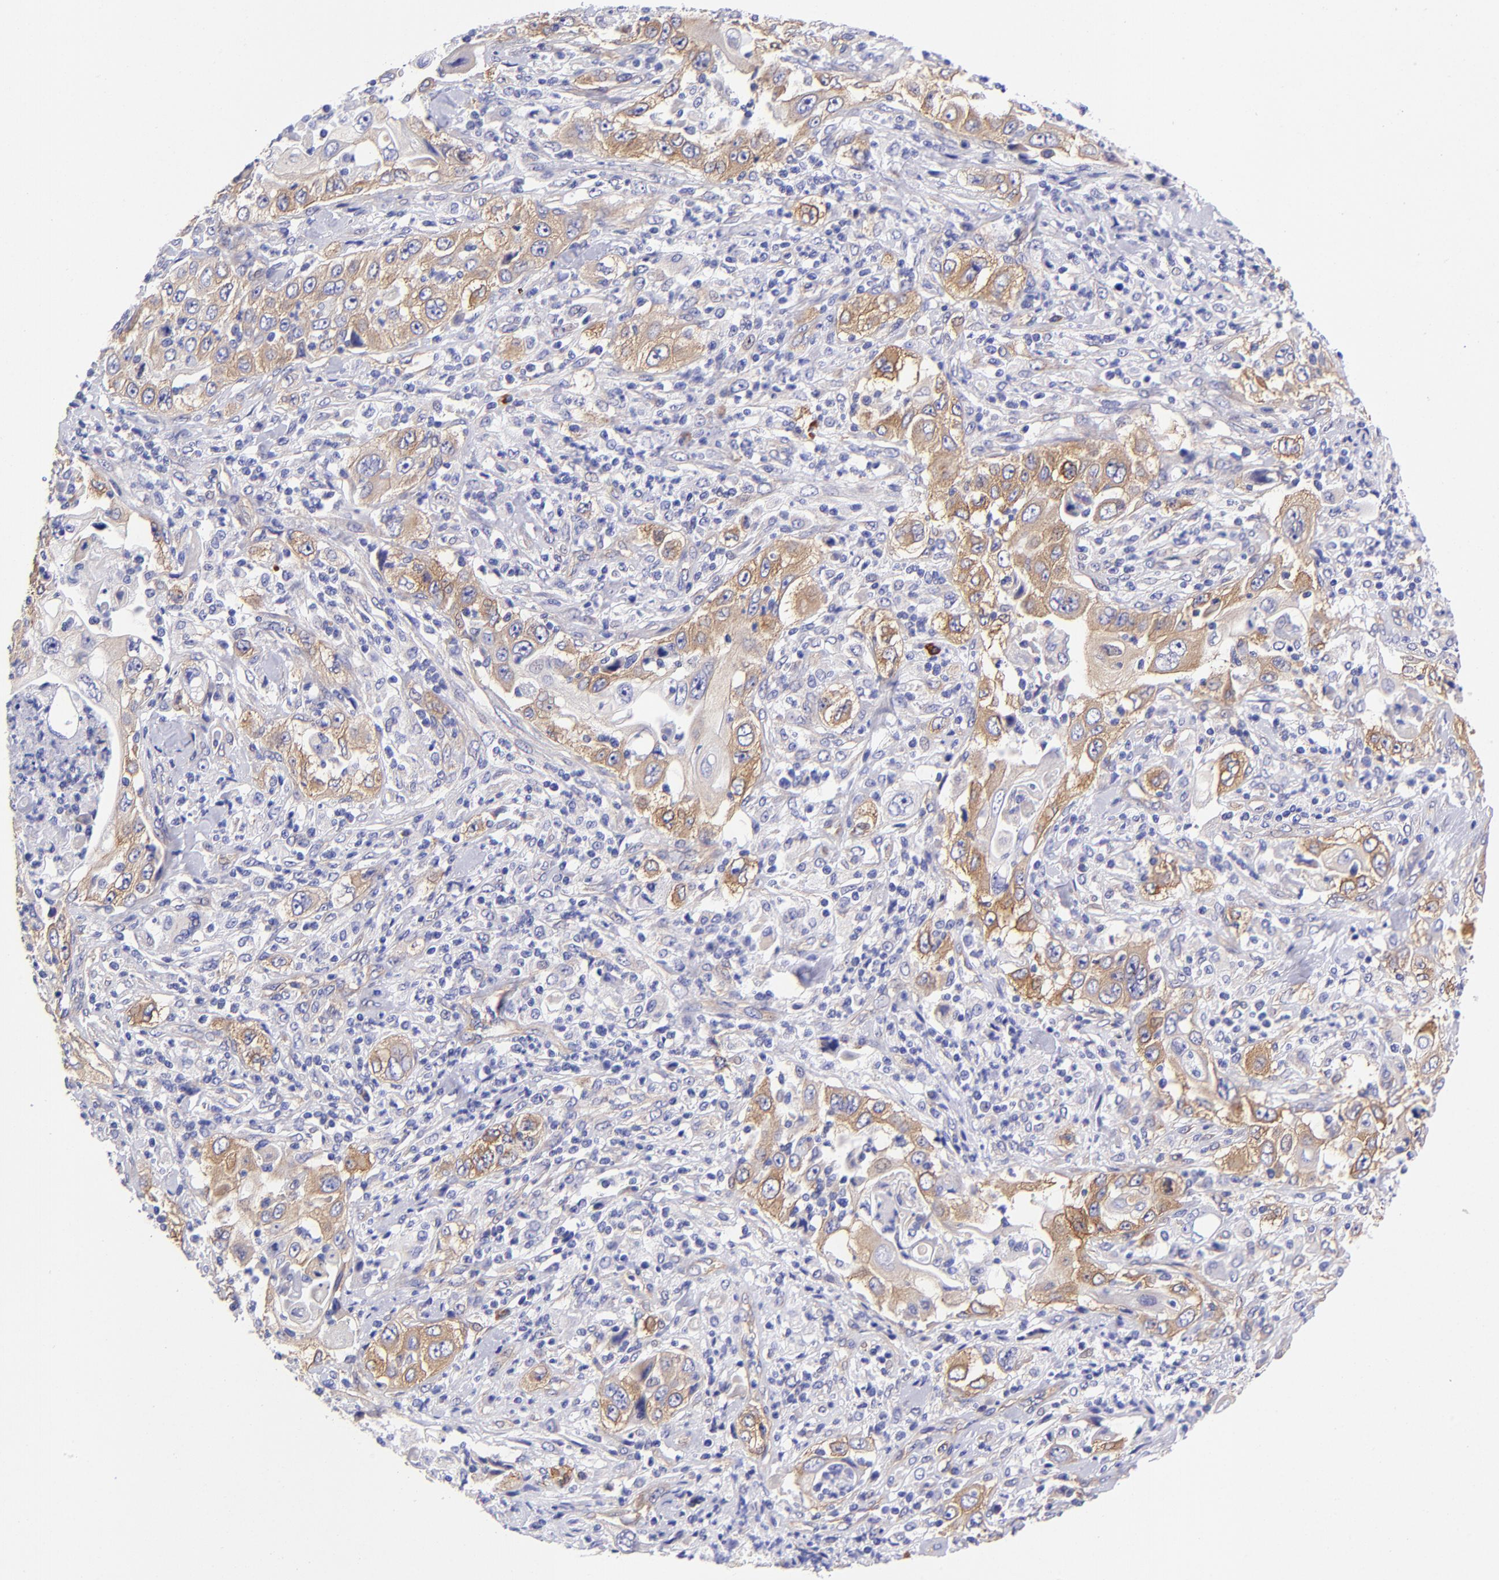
{"staining": {"intensity": "moderate", "quantity": "25%-75%", "location": "cytoplasmic/membranous"}, "tissue": "pancreatic cancer", "cell_type": "Tumor cells", "image_type": "cancer", "snomed": [{"axis": "morphology", "description": "Adenocarcinoma, NOS"}, {"axis": "topography", "description": "Pancreas"}], "caption": "Approximately 25%-75% of tumor cells in human pancreatic cancer (adenocarcinoma) reveal moderate cytoplasmic/membranous protein expression as visualized by brown immunohistochemical staining.", "gene": "PPFIBP1", "patient": {"sex": "male", "age": 70}}